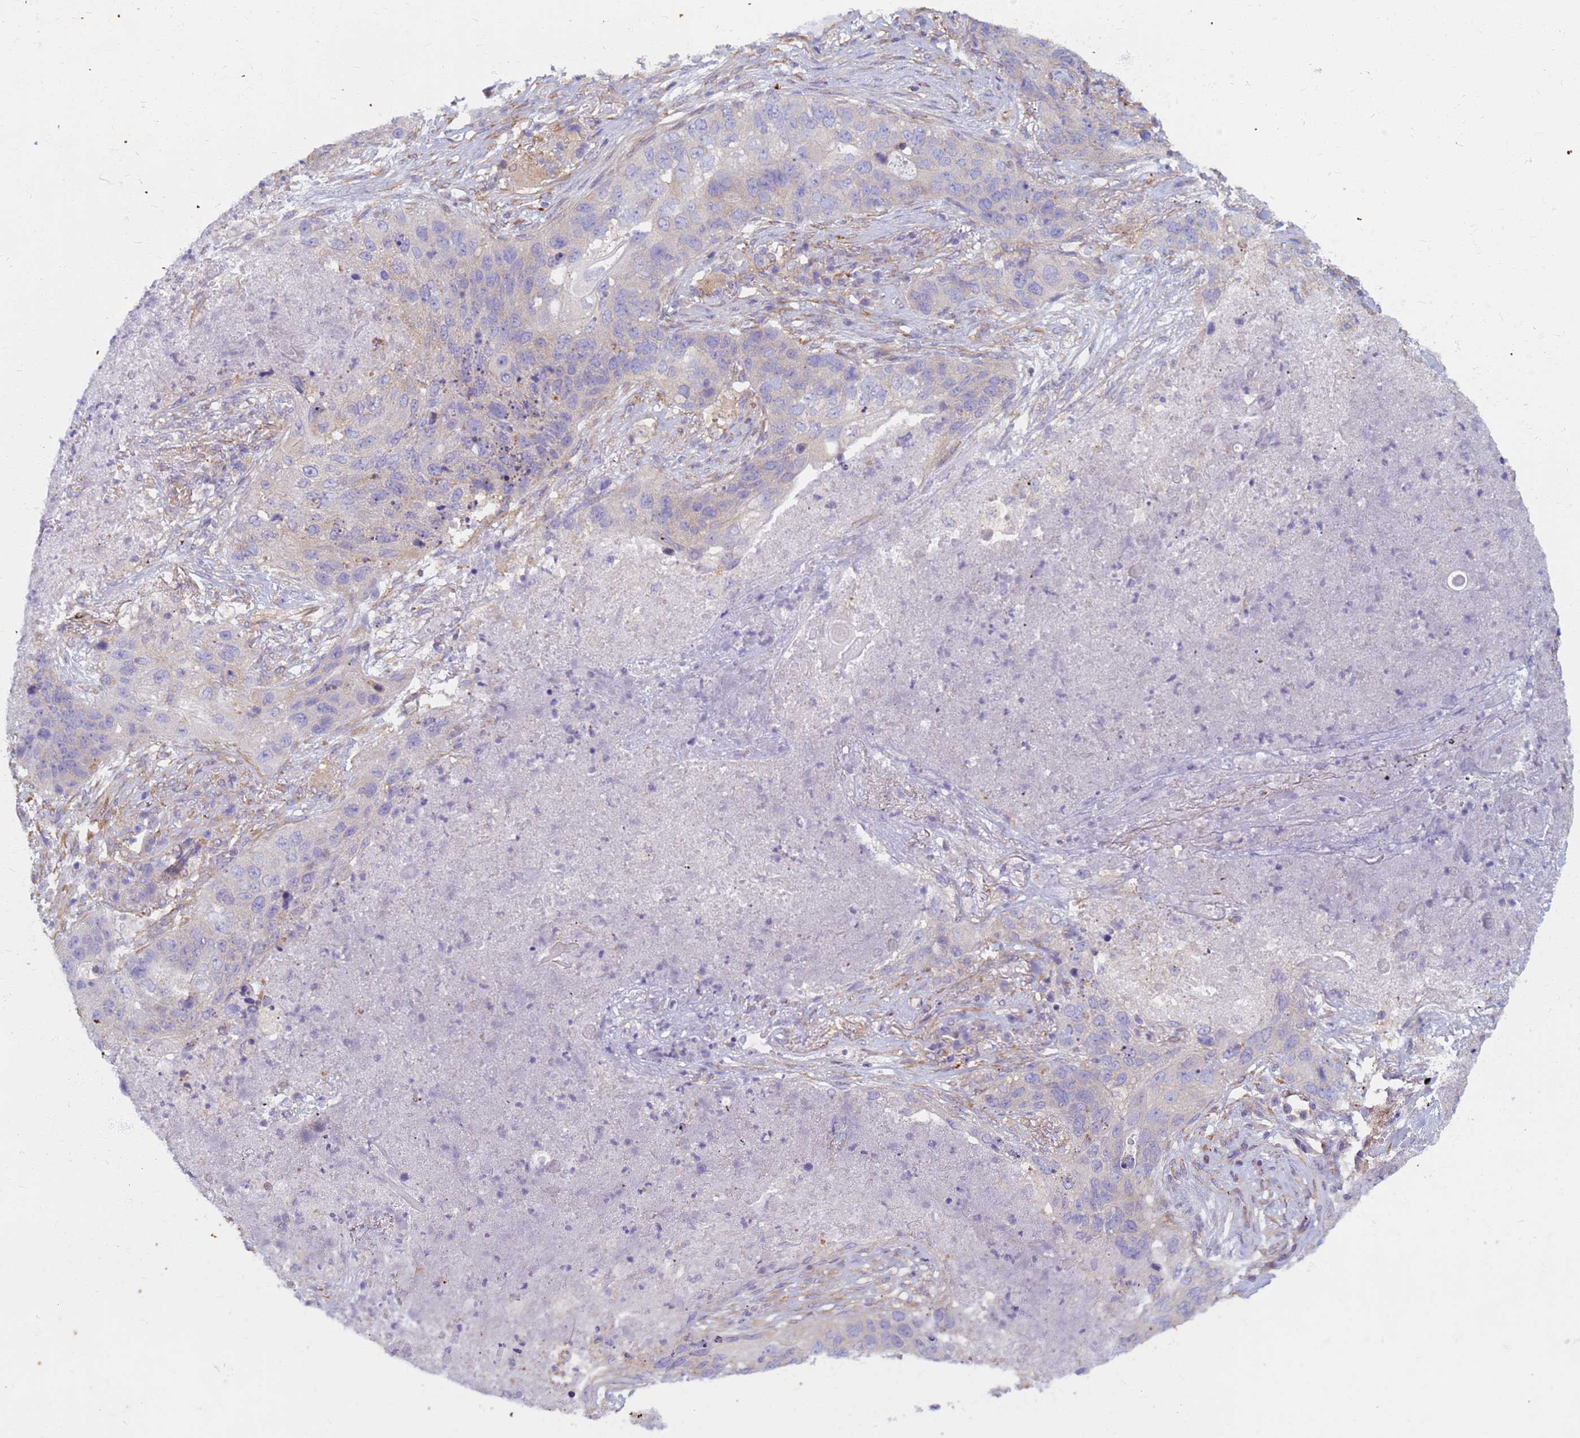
{"staining": {"intensity": "negative", "quantity": "none", "location": "none"}, "tissue": "lung cancer", "cell_type": "Tumor cells", "image_type": "cancer", "snomed": [{"axis": "morphology", "description": "Squamous cell carcinoma, NOS"}, {"axis": "topography", "description": "Lung"}], "caption": "Immunohistochemical staining of lung cancer exhibits no significant expression in tumor cells. The staining was performed using DAB to visualize the protein expression in brown, while the nuclei were stained in blue with hematoxylin (Magnification: 20x).", "gene": "EEA1", "patient": {"sex": "female", "age": 63}}